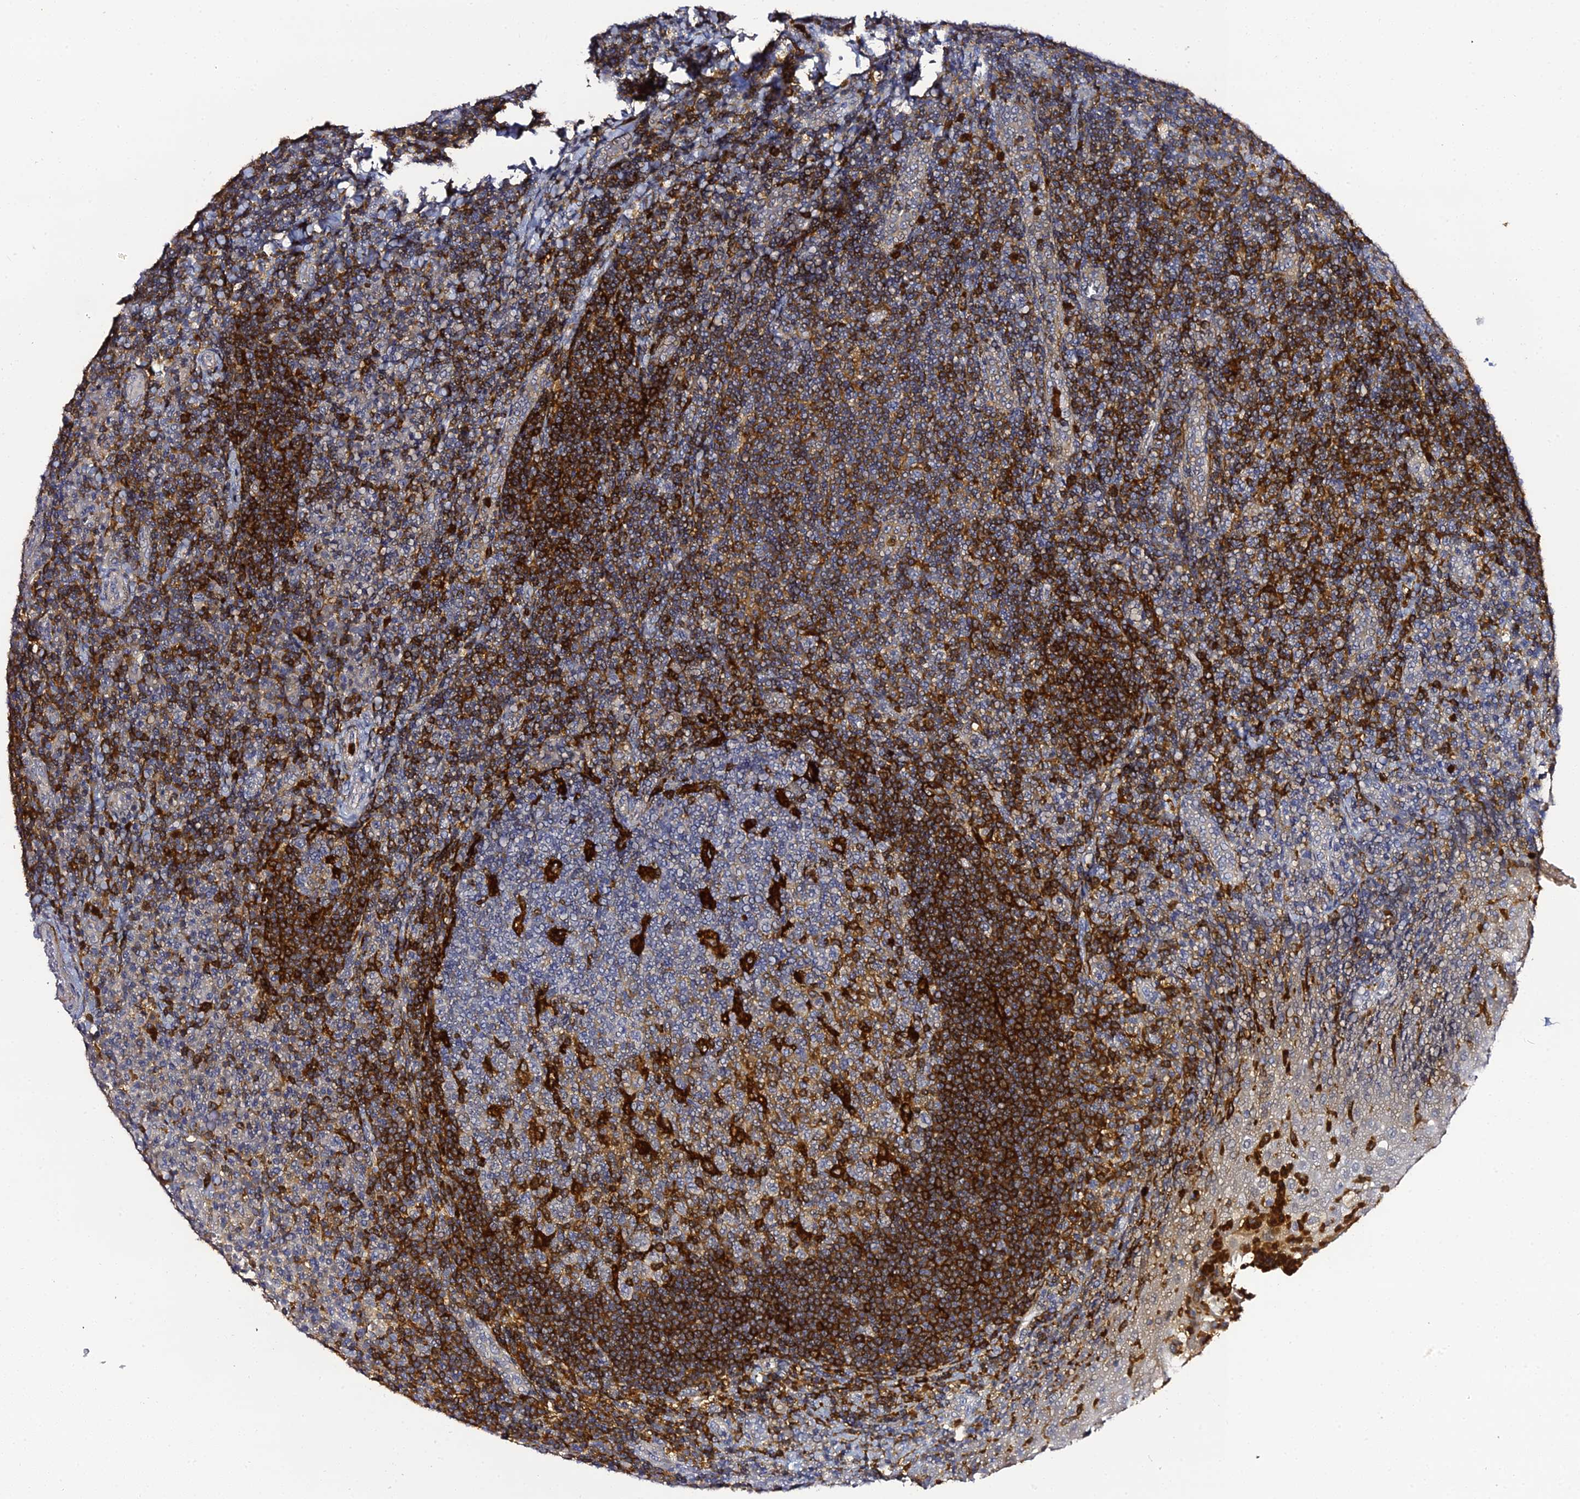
{"staining": {"intensity": "strong", "quantity": "<25%", "location": "cytoplasmic/membranous"}, "tissue": "tonsil", "cell_type": "Germinal center cells", "image_type": "normal", "snomed": [{"axis": "morphology", "description": "Normal tissue, NOS"}, {"axis": "topography", "description": "Tonsil"}], "caption": "High-power microscopy captured an immunohistochemistry histopathology image of unremarkable tonsil, revealing strong cytoplasmic/membranous staining in about <25% of germinal center cells.", "gene": "IL4I1", "patient": {"sex": "male", "age": 17}}